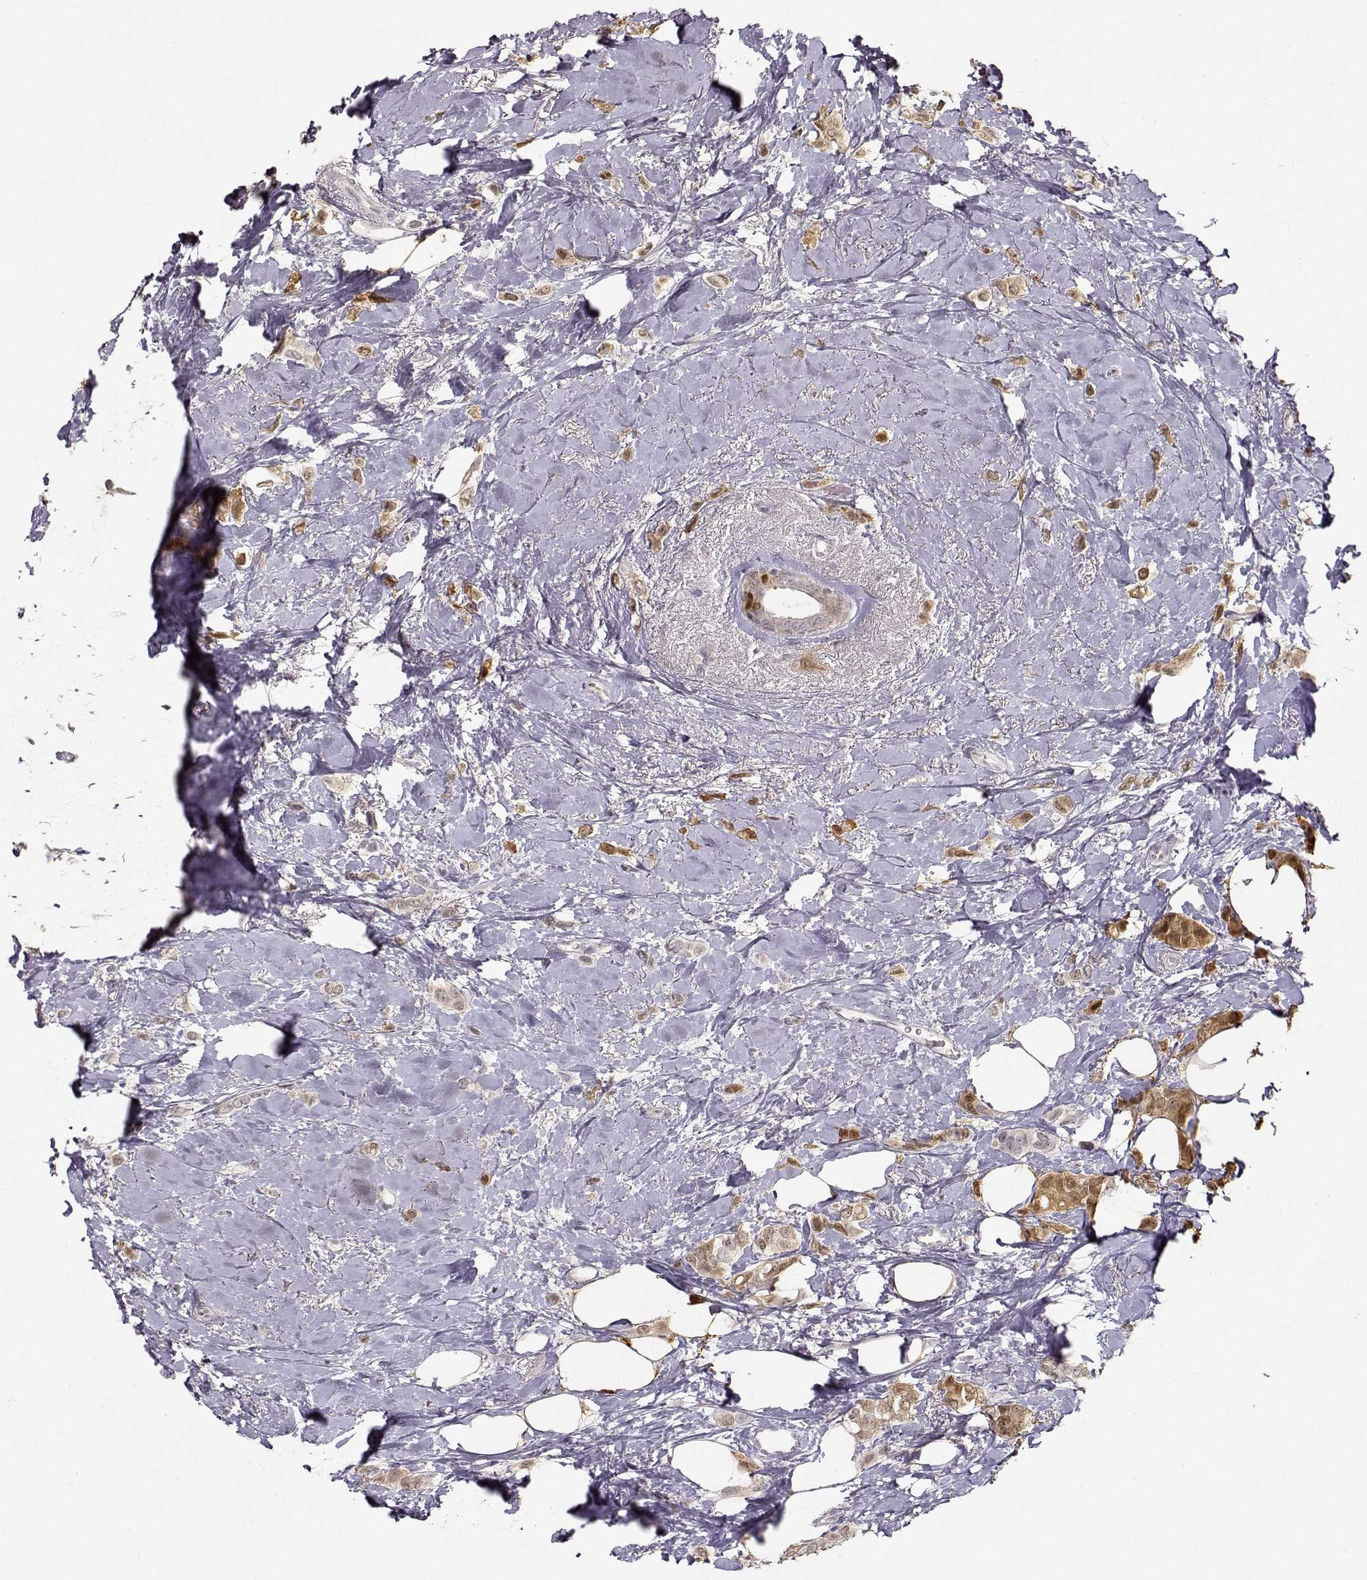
{"staining": {"intensity": "strong", "quantity": ">75%", "location": "cytoplasmic/membranous,nuclear"}, "tissue": "breast cancer", "cell_type": "Tumor cells", "image_type": "cancer", "snomed": [{"axis": "morphology", "description": "Lobular carcinoma"}, {"axis": "topography", "description": "Breast"}], "caption": "The immunohistochemical stain labels strong cytoplasmic/membranous and nuclear staining in tumor cells of lobular carcinoma (breast) tissue.", "gene": "S100B", "patient": {"sex": "female", "age": 66}}